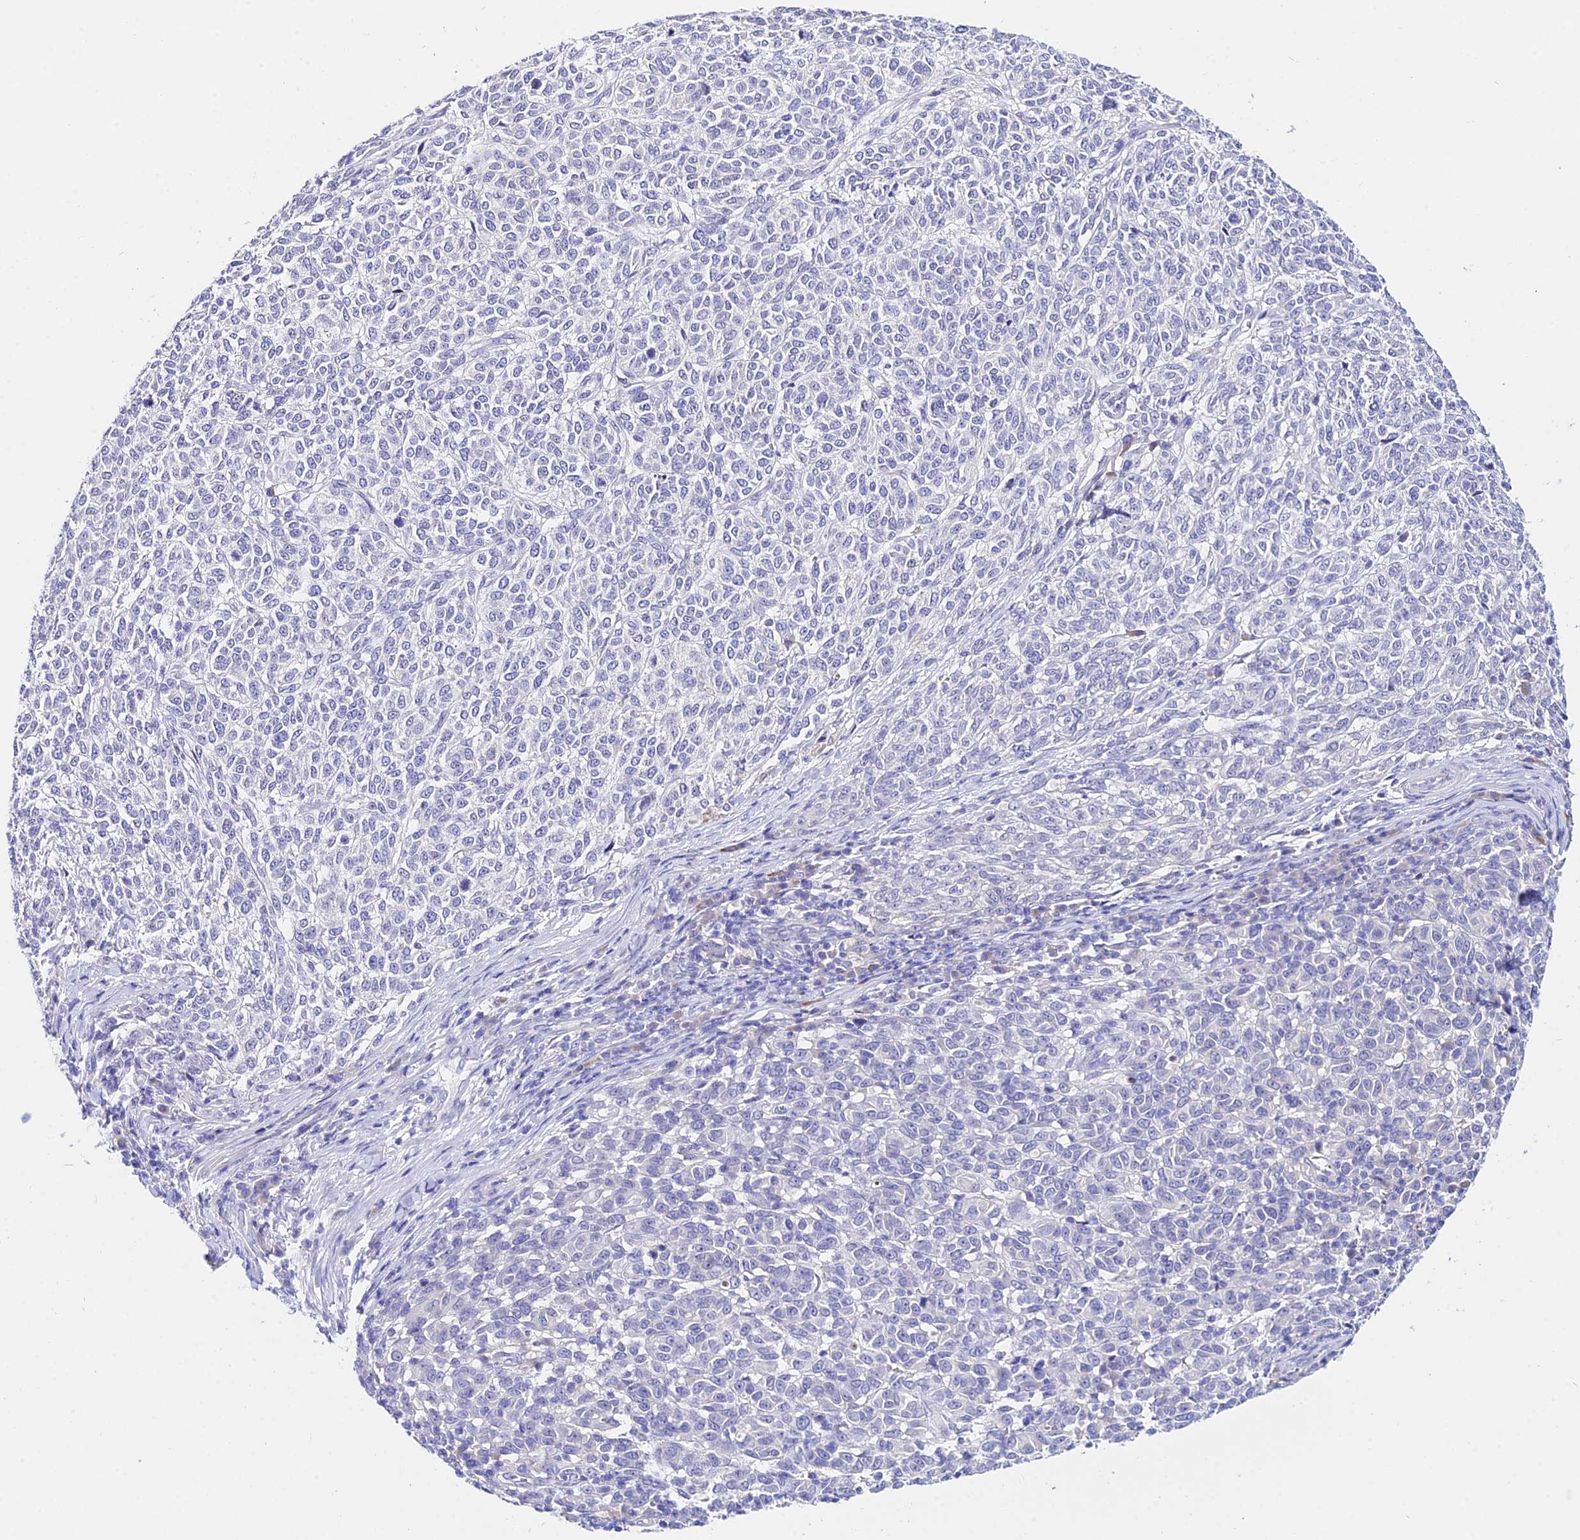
{"staining": {"intensity": "negative", "quantity": "none", "location": "none"}, "tissue": "melanoma", "cell_type": "Tumor cells", "image_type": "cancer", "snomed": [{"axis": "morphology", "description": "Malignant melanoma, NOS"}, {"axis": "topography", "description": "Skin"}], "caption": "This is an immunohistochemistry photomicrograph of melanoma. There is no positivity in tumor cells.", "gene": "CEP41", "patient": {"sex": "male", "age": 49}}